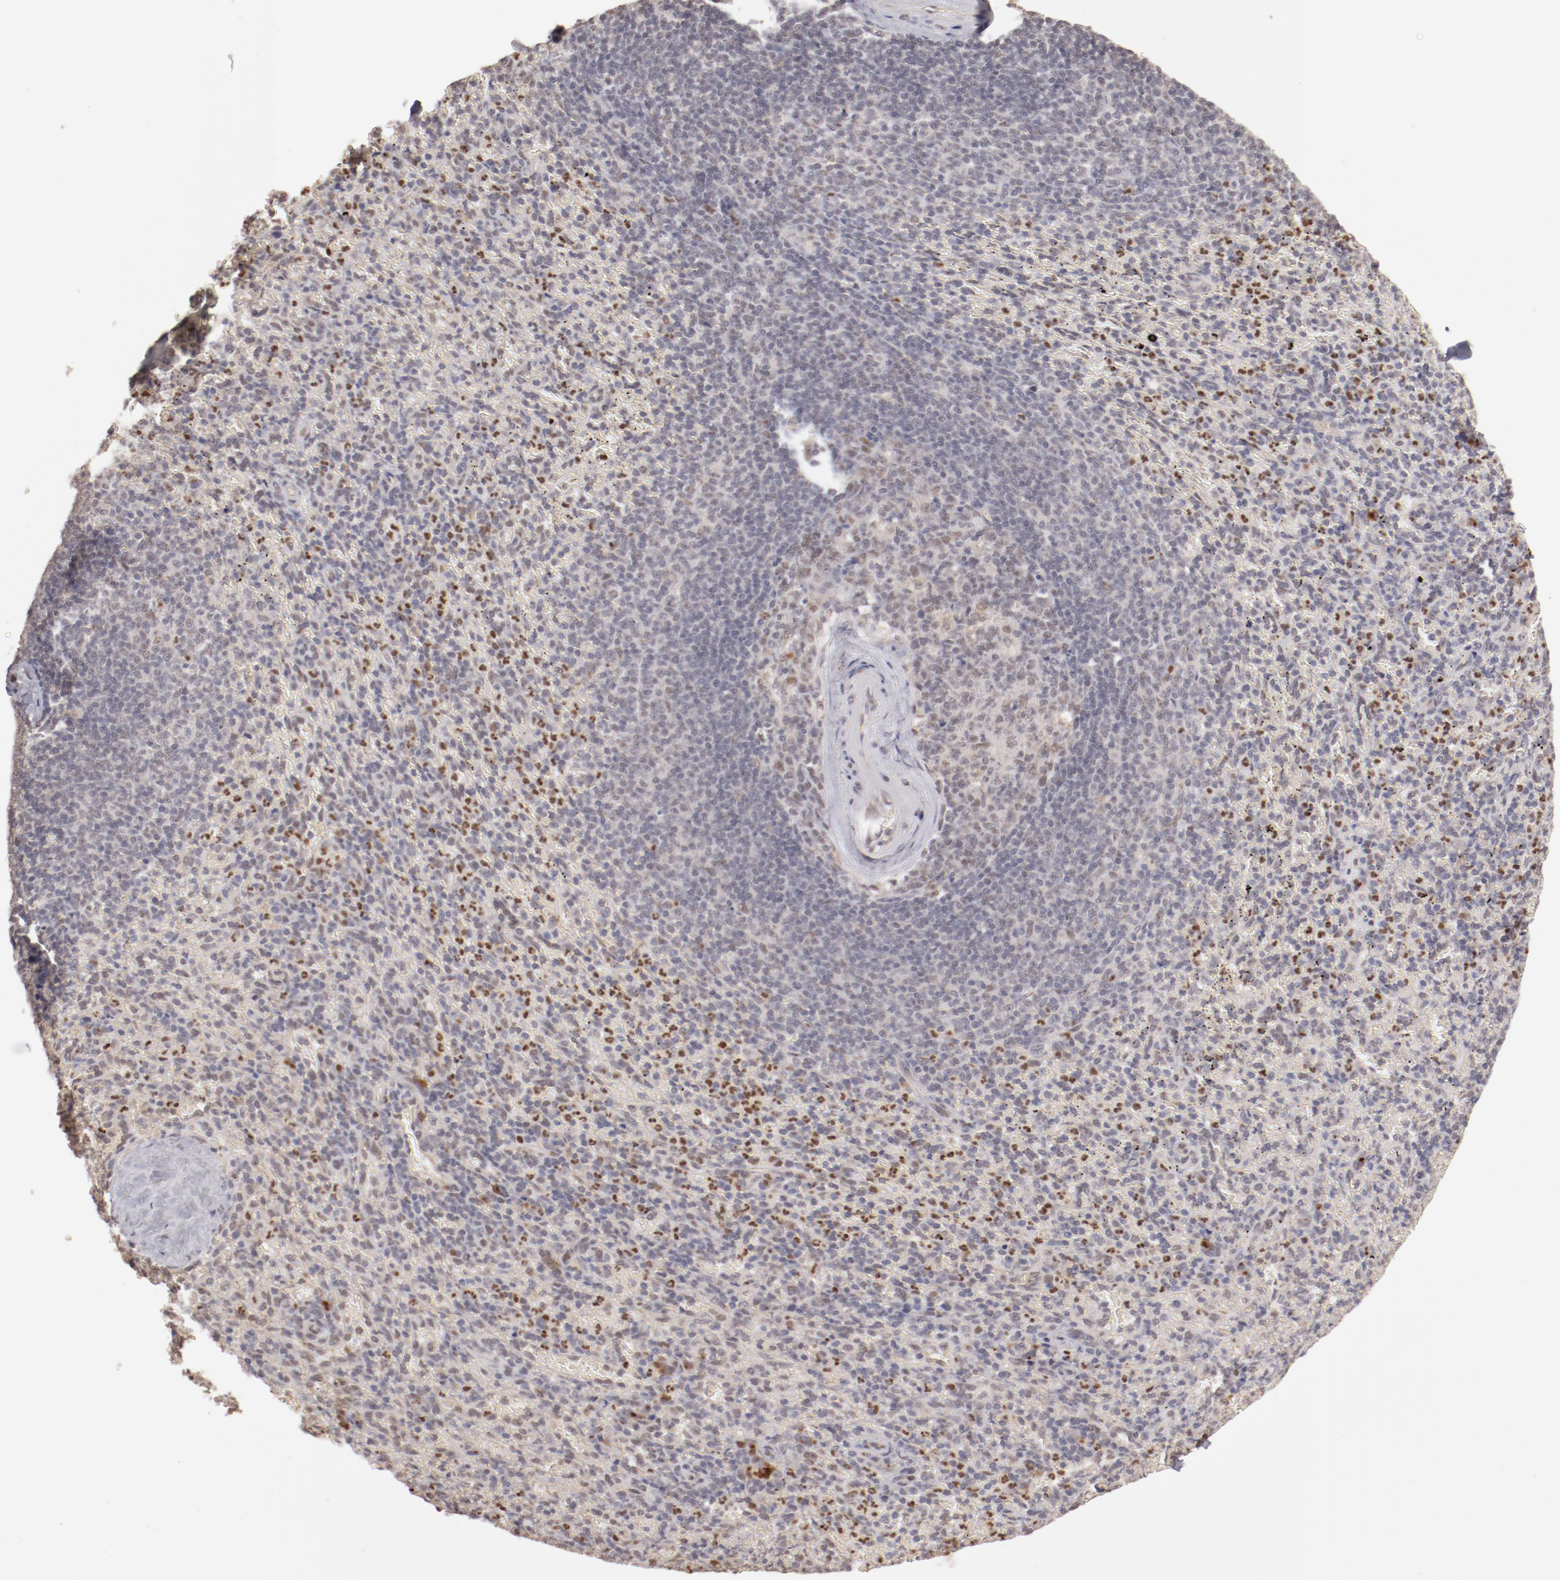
{"staining": {"intensity": "weak", "quantity": "<25%", "location": "nuclear"}, "tissue": "spleen", "cell_type": "Cells in red pulp", "image_type": "normal", "snomed": [{"axis": "morphology", "description": "Normal tissue, NOS"}, {"axis": "topography", "description": "Spleen"}], "caption": "The immunohistochemistry histopathology image has no significant expression in cells in red pulp of spleen. (Immunohistochemistry, brightfield microscopy, high magnification).", "gene": "NFE2", "patient": {"sex": "female", "age": 43}}